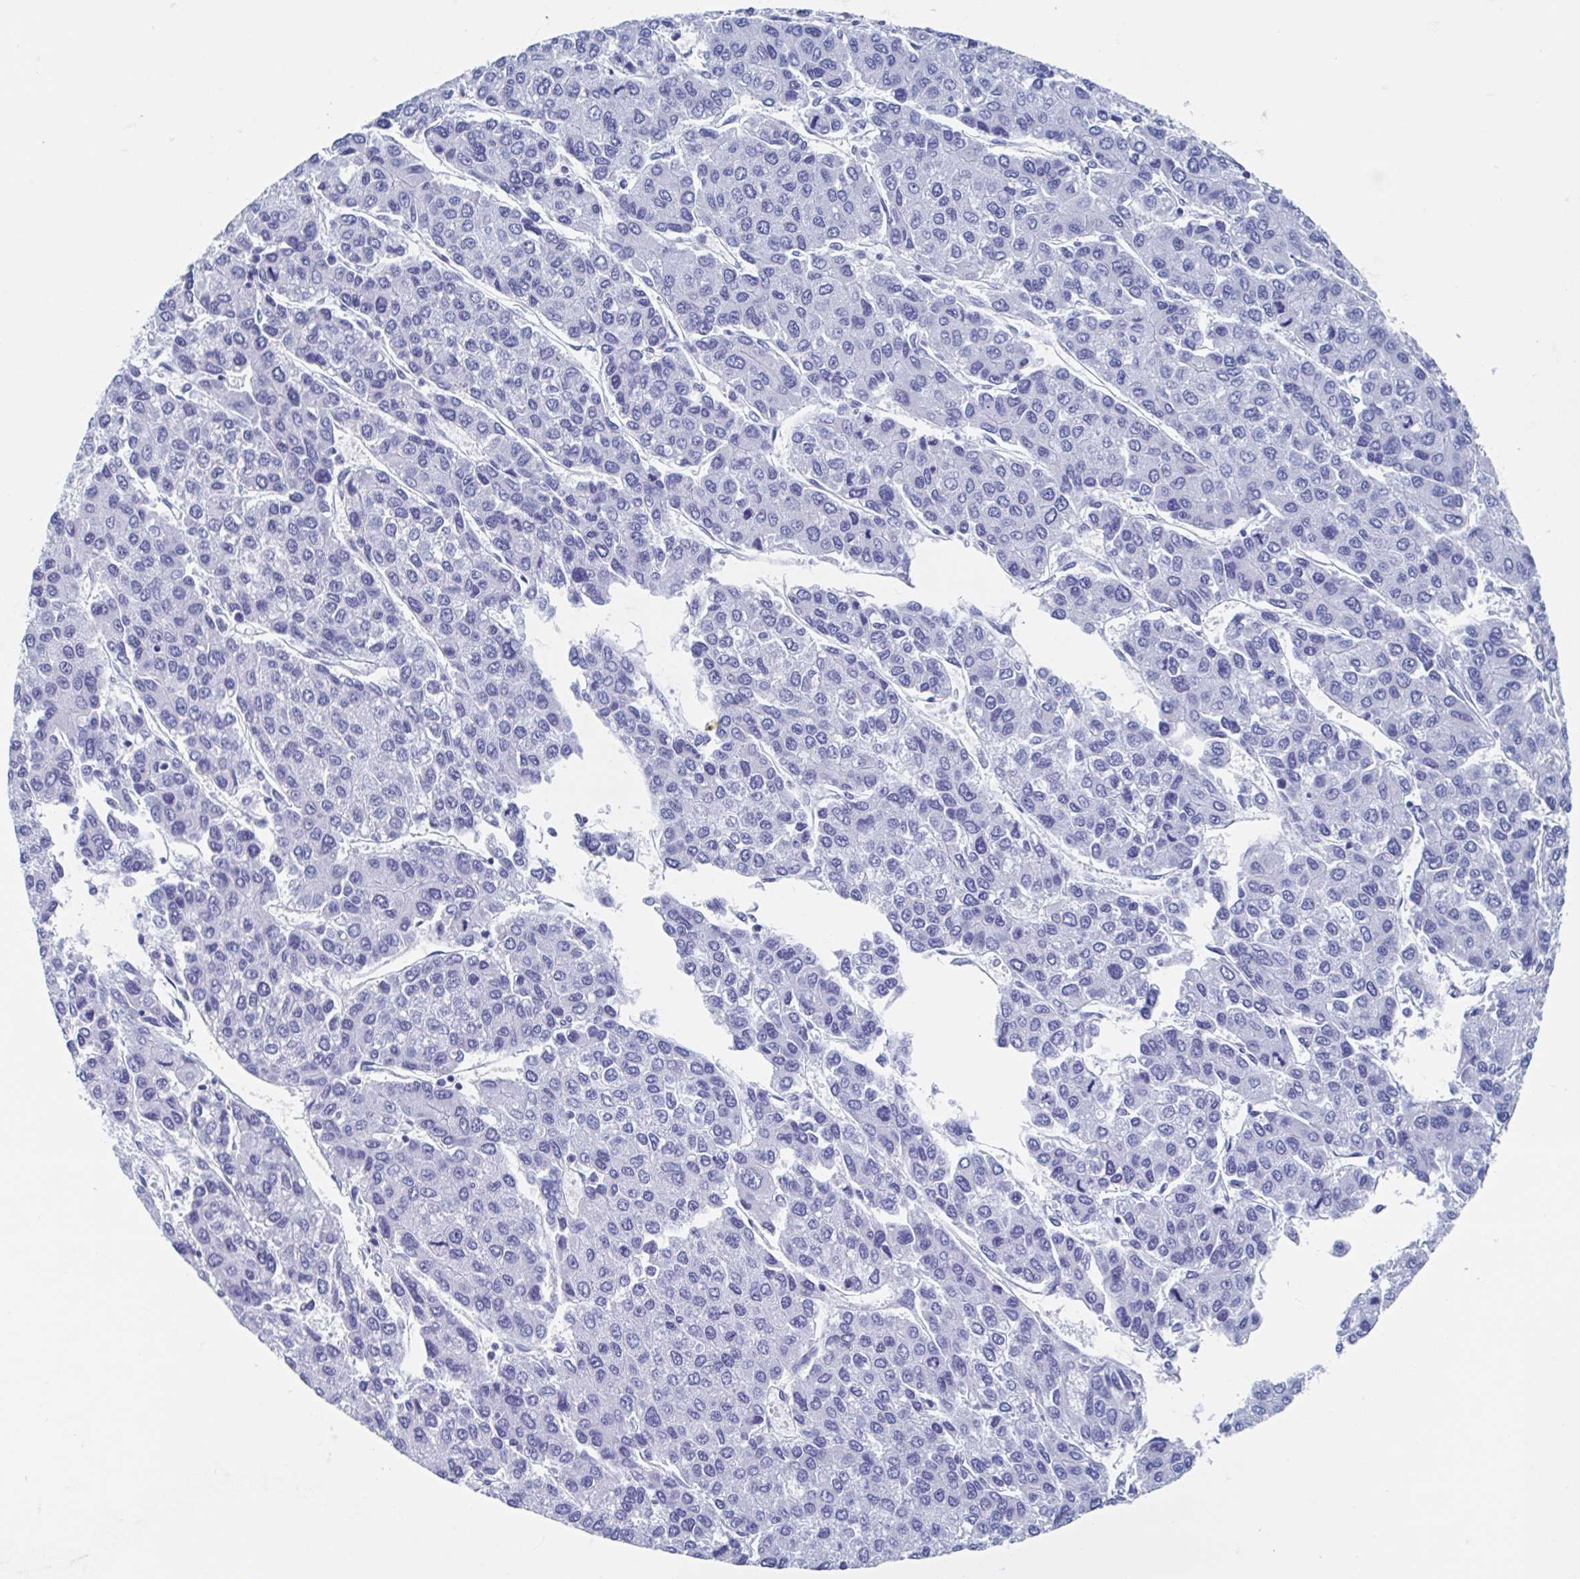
{"staining": {"intensity": "negative", "quantity": "none", "location": "none"}, "tissue": "liver cancer", "cell_type": "Tumor cells", "image_type": "cancer", "snomed": [{"axis": "morphology", "description": "Carcinoma, Hepatocellular, NOS"}, {"axis": "topography", "description": "Liver"}], "caption": "A histopathology image of human liver cancer (hepatocellular carcinoma) is negative for staining in tumor cells. (Stains: DAB (3,3'-diaminobenzidine) immunohistochemistry (IHC) with hematoxylin counter stain, Microscopy: brightfield microscopy at high magnification).", "gene": "C10orf53", "patient": {"sex": "female", "age": 66}}